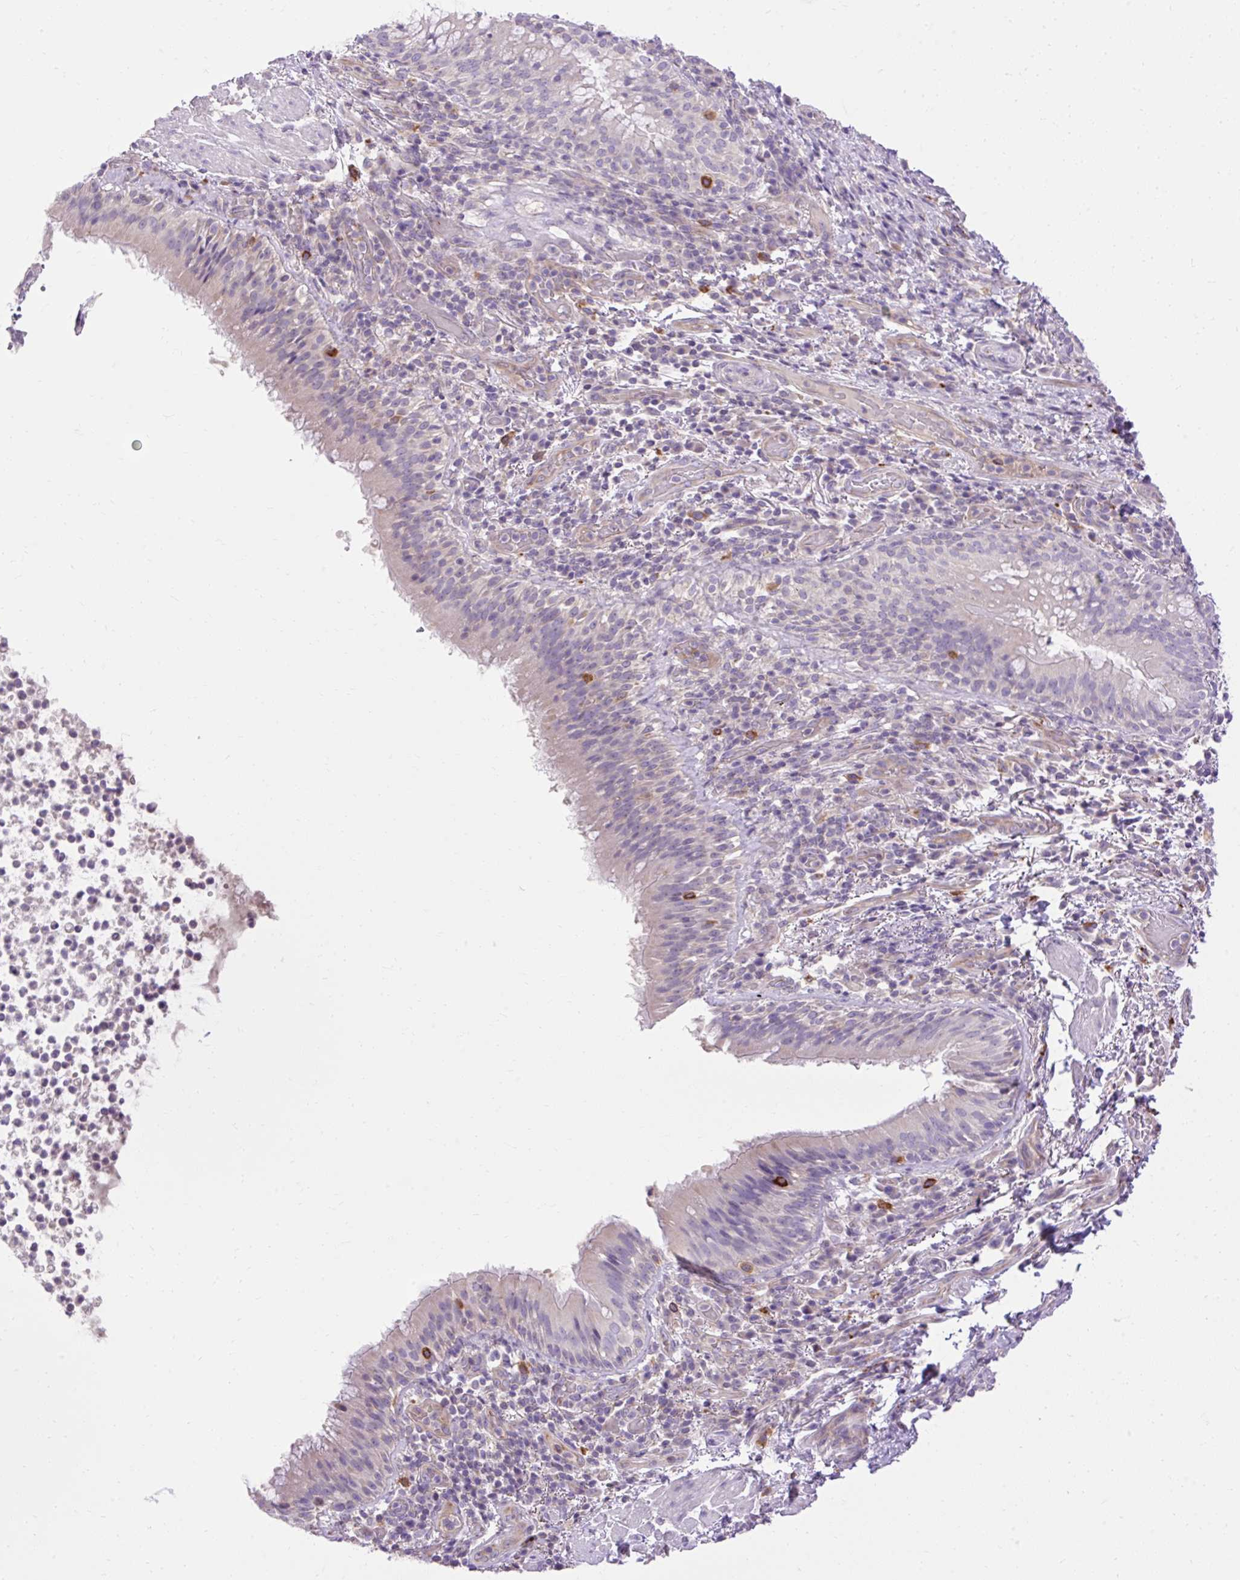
{"staining": {"intensity": "weak", "quantity": "<25%", "location": "cytoplasmic/membranous"}, "tissue": "bronchus", "cell_type": "Respiratory epithelial cells", "image_type": "normal", "snomed": [{"axis": "morphology", "description": "Normal tissue, NOS"}, {"axis": "topography", "description": "Cartilage tissue"}, {"axis": "topography", "description": "Bronchus"}], "caption": "Human bronchus stained for a protein using immunohistochemistry (IHC) exhibits no staining in respiratory epithelial cells.", "gene": "HEXB", "patient": {"sex": "male", "age": 56}}